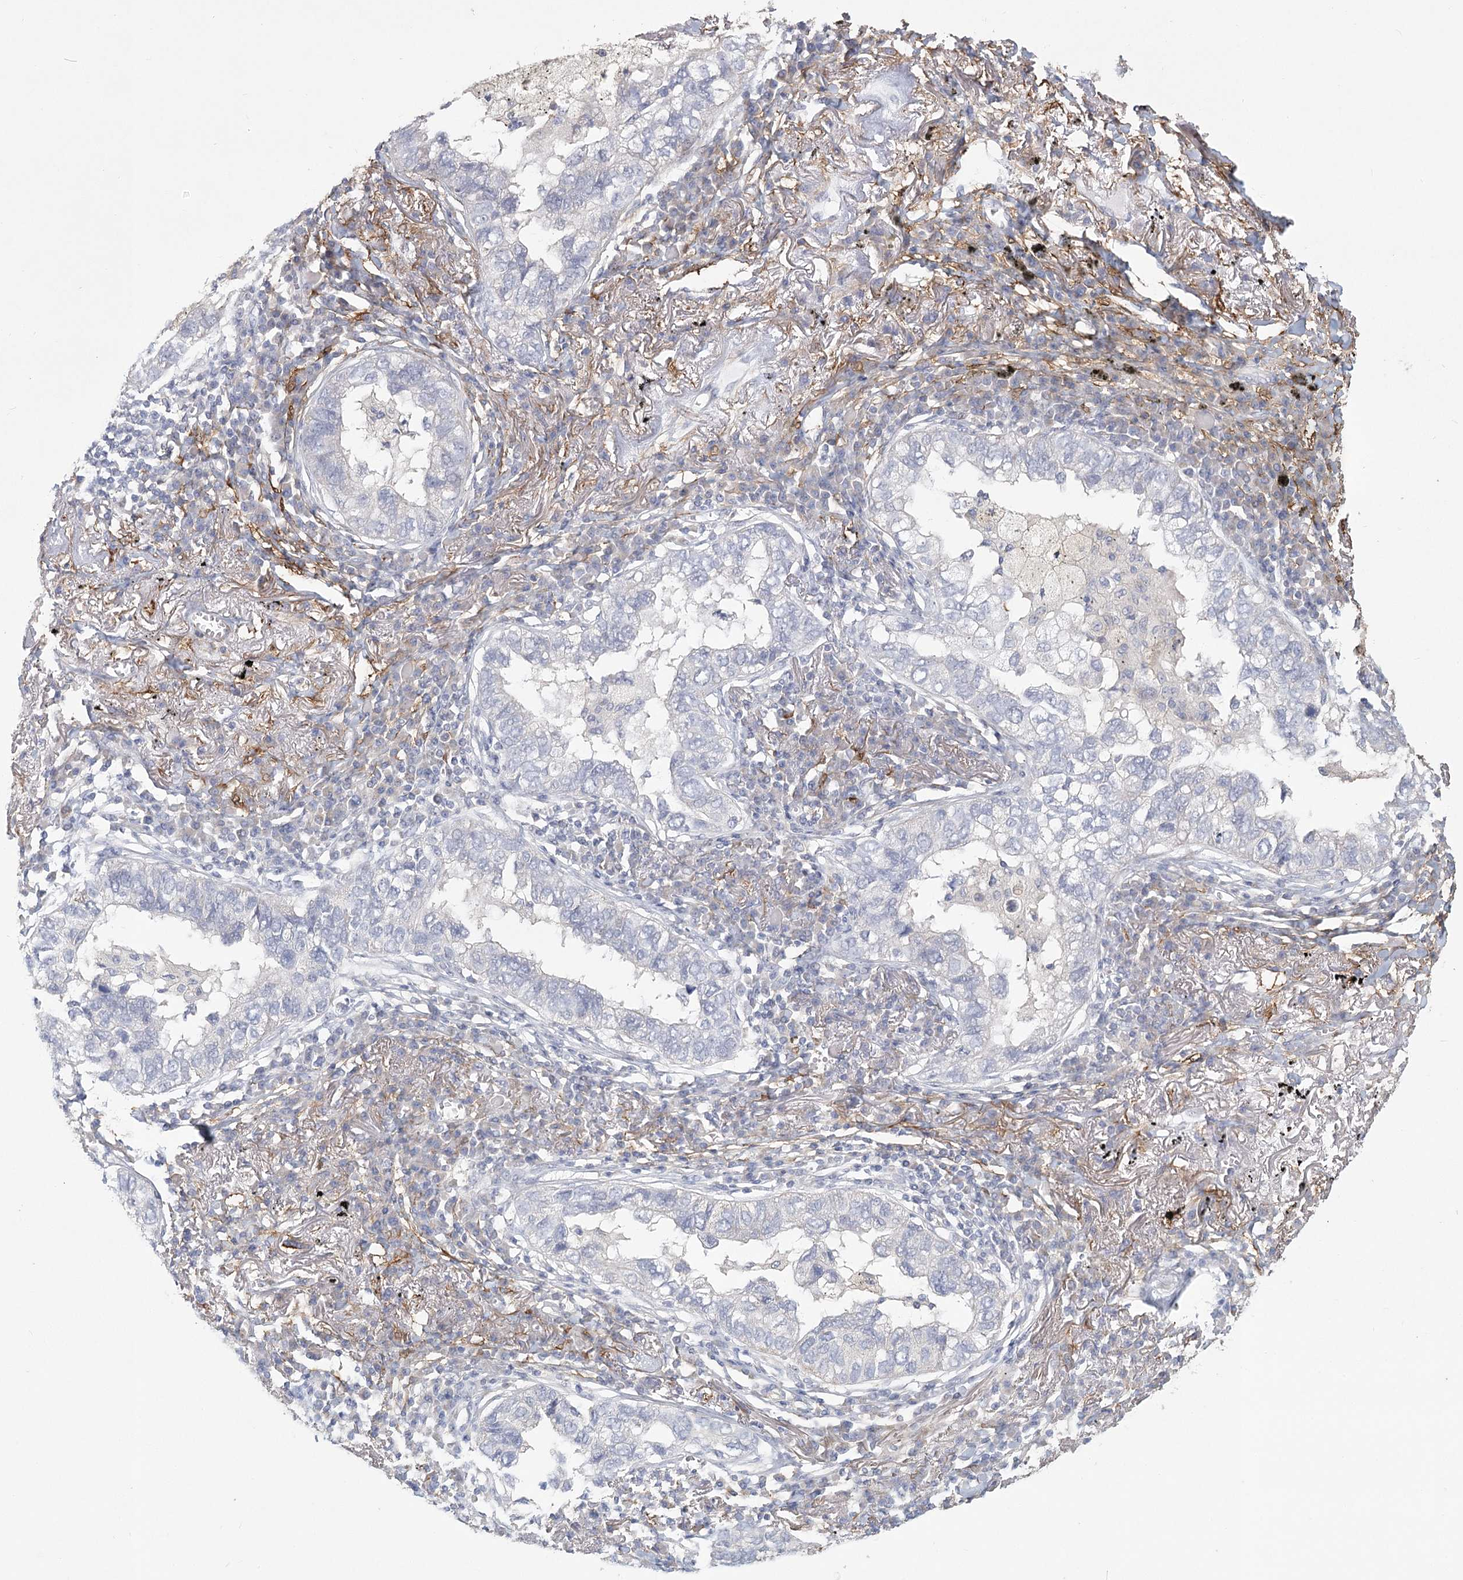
{"staining": {"intensity": "negative", "quantity": "none", "location": "none"}, "tissue": "lung cancer", "cell_type": "Tumor cells", "image_type": "cancer", "snomed": [{"axis": "morphology", "description": "Adenocarcinoma, NOS"}, {"axis": "topography", "description": "Lung"}], "caption": "Immunohistochemical staining of adenocarcinoma (lung) displays no significant expression in tumor cells.", "gene": "CNTLN", "patient": {"sex": "male", "age": 65}}